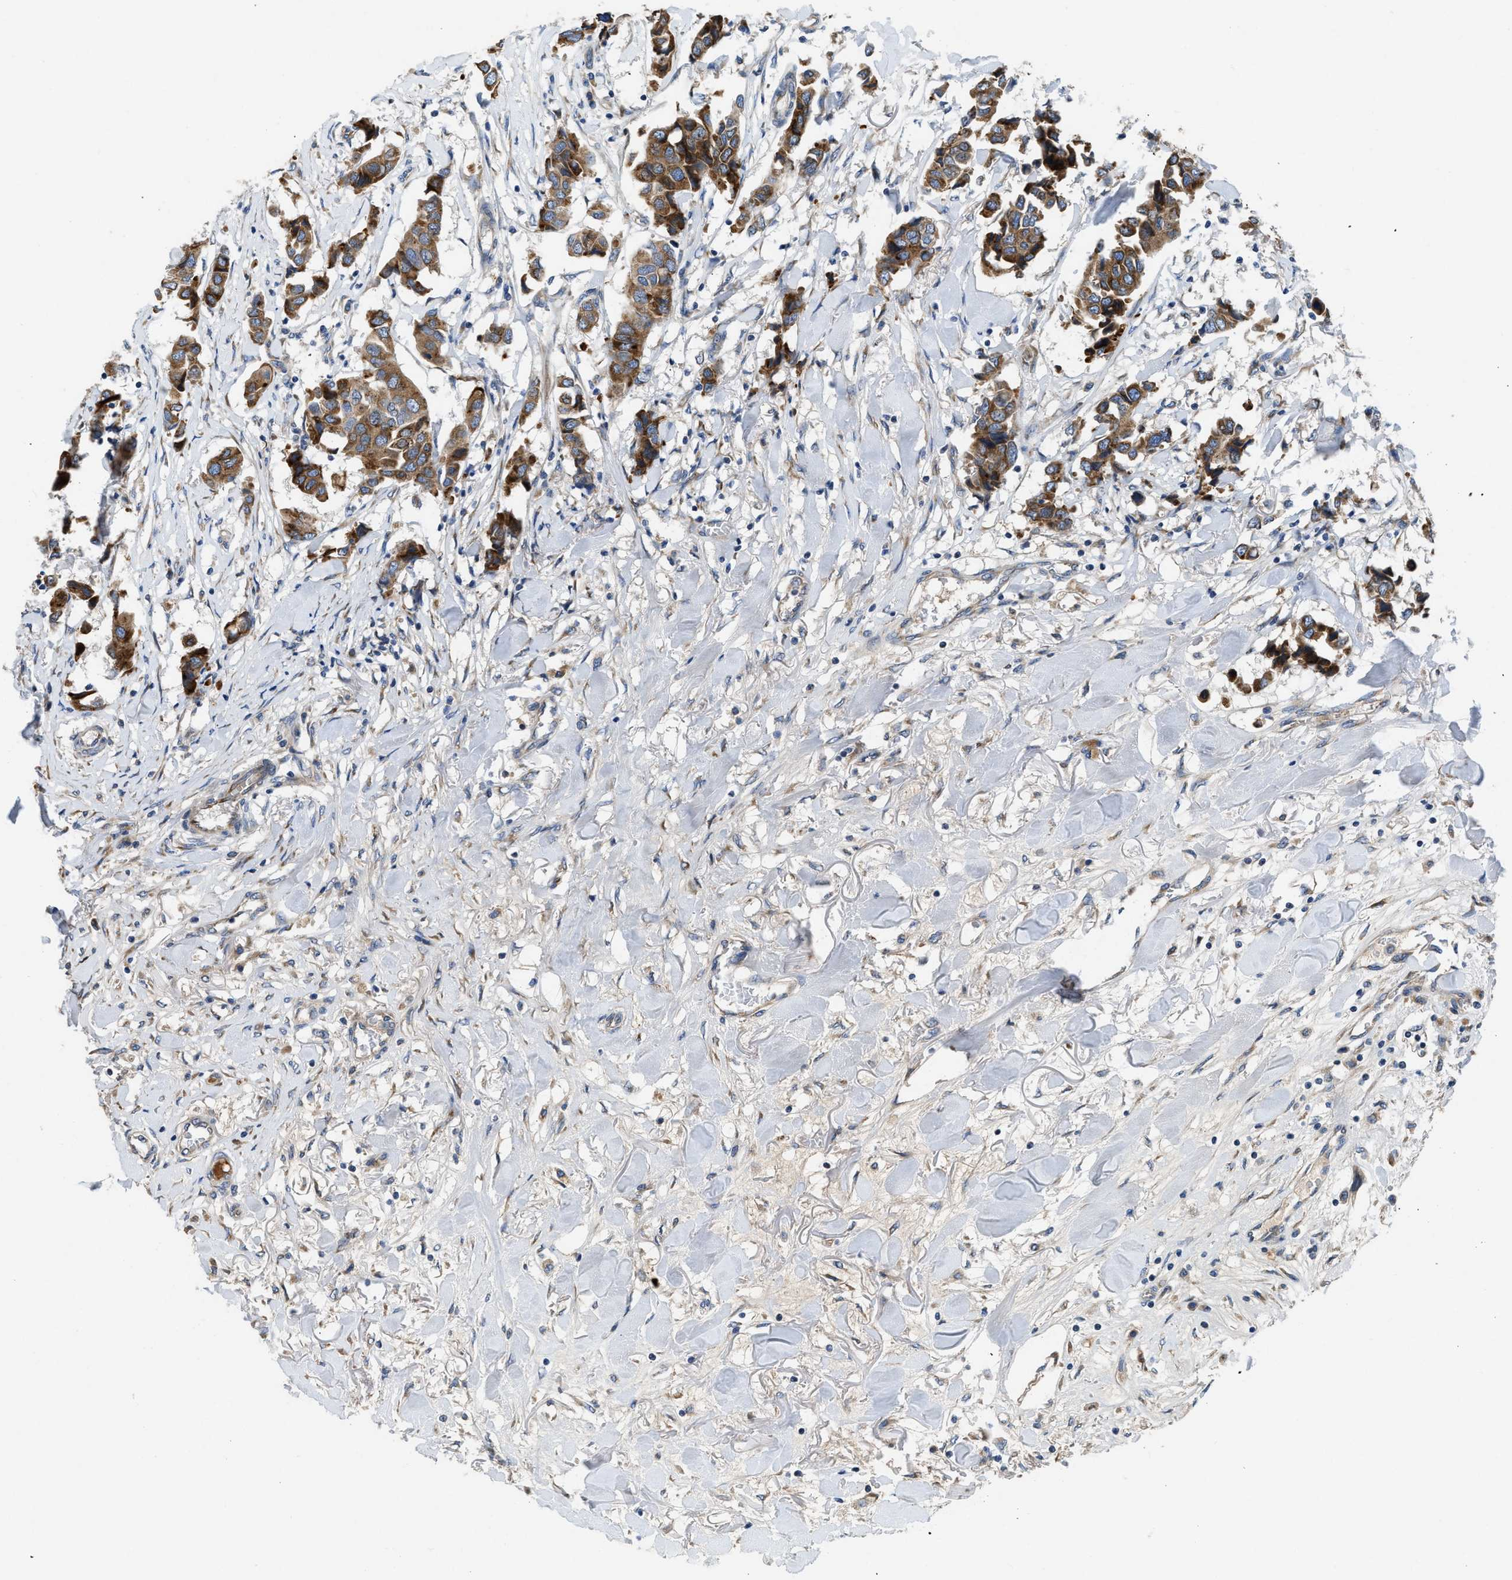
{"staining": {"intensity": "strong", "quantity": ">75%", "location": "cytoplasmic/membranous"}, "tissue": "breast cancer", "cell_type": "Tumor cells", "image_type": "cancer", "snomed": [{"axis": "morphology", "description": "Duct carcinoma"}, {"axis": "topography", "description": "Breast"}], "caption": "A histopathology image of breast cancer (infiltrating ductal carcinoma) stained for a protein displays strong cytoplasmic/membranous brown staining in tumor cells.", "gene": "GGCX", "patient": {"sex": "female", "age": 80}}